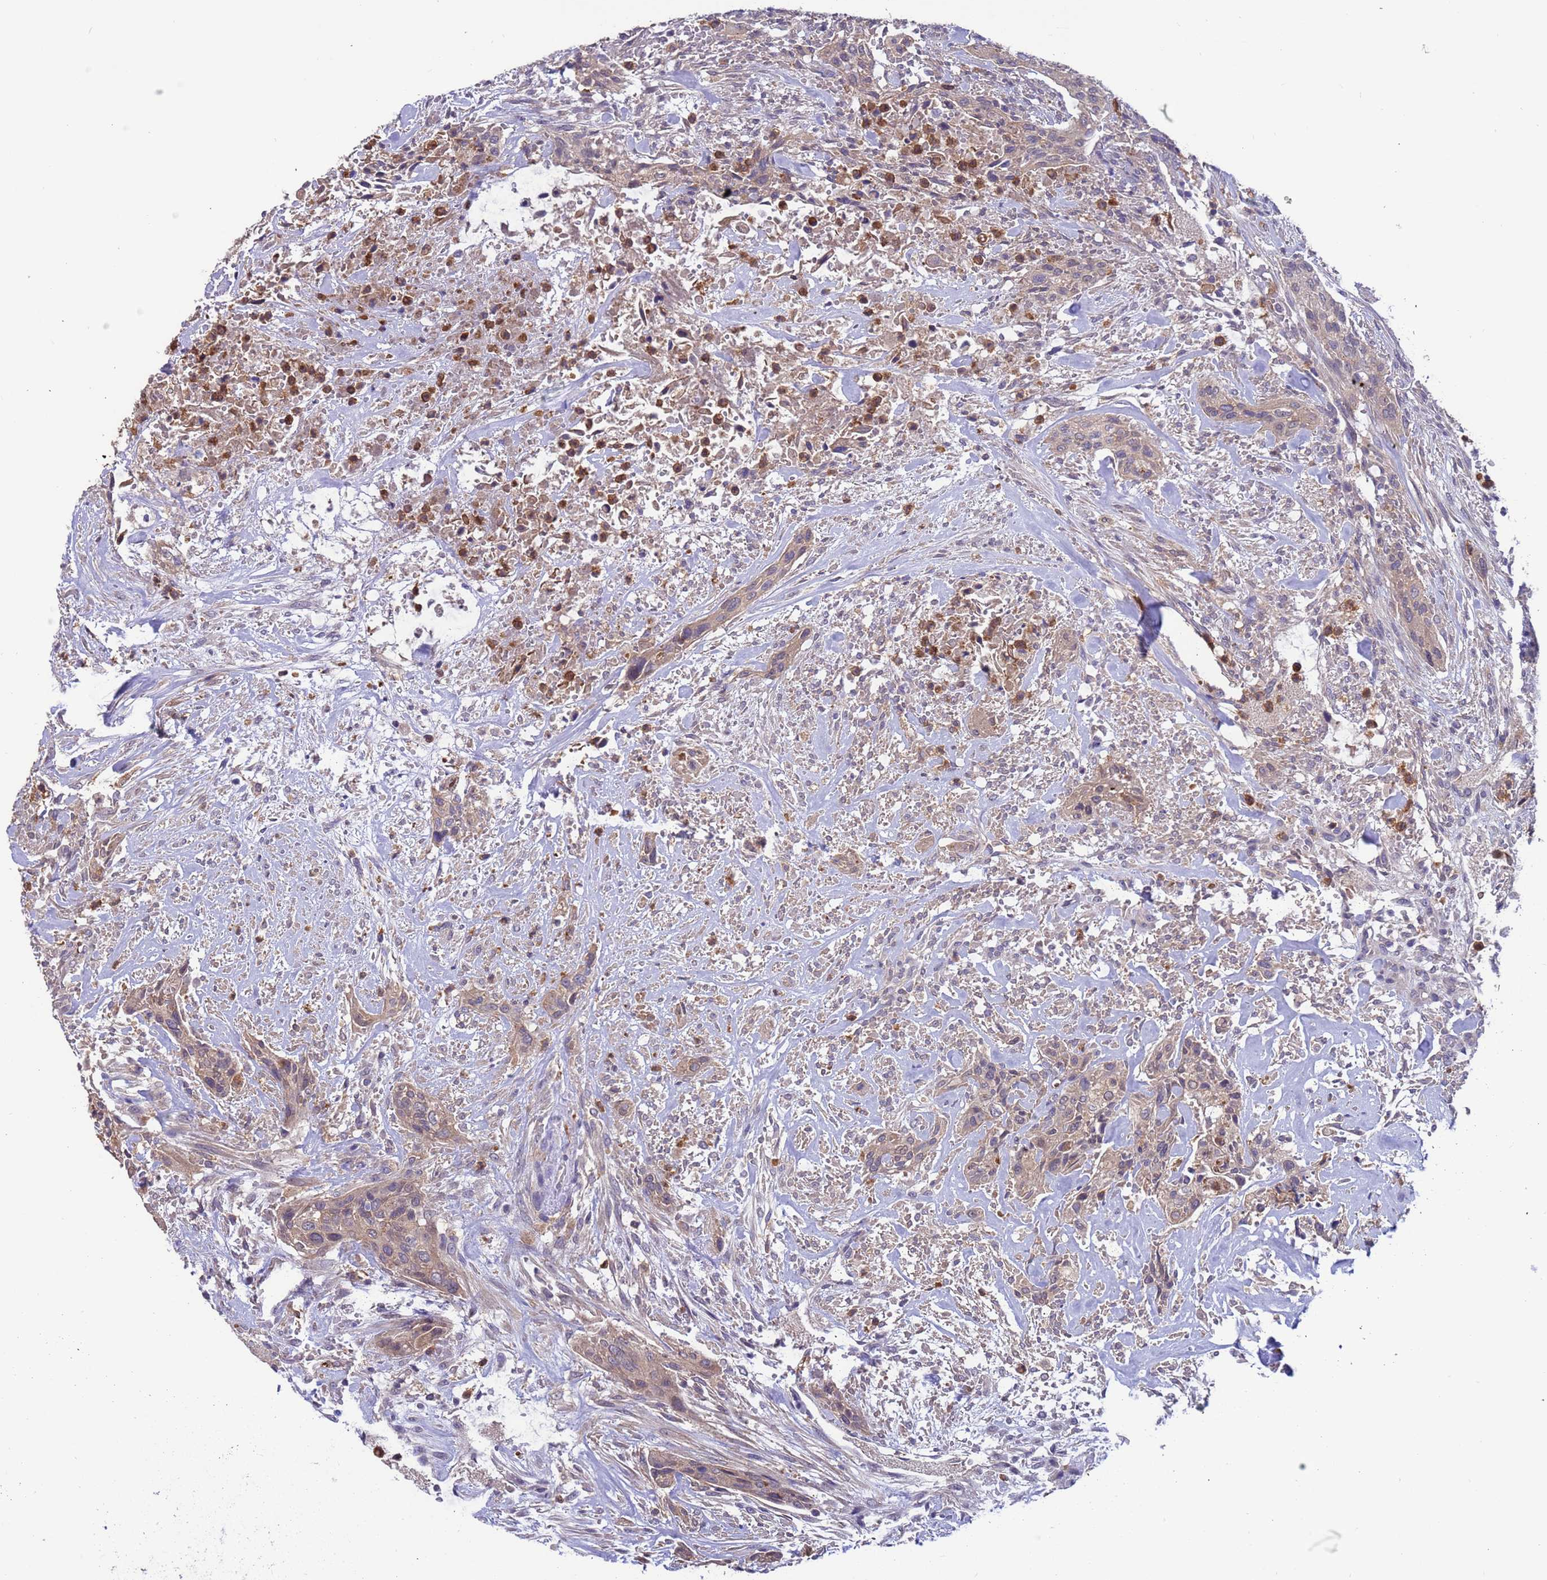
{"staining": {"intensity": "weak", "quantity": ">75%", "location": "cytoplasmic/membranous"}, "tissue": "urothelial cancer", "cell_type": "Tumor cells", "image_type": "cancer", "snomed": [{"axis": "morphology", "description": "Urothelial carcinoma, High grade"}, {"axis": "topography", "description": "Urinary bladder"}], "caption": "Urothelial cancer stained with immunohistochemistry demonstrates weak cytoplasmic/membranous expression in about >75% of tumor cells. The protein of interest is shown in brown color, while the nuclei are stained blue.", "gene": "AMPD3", "patient": {"sex": "male", "age": 35}}